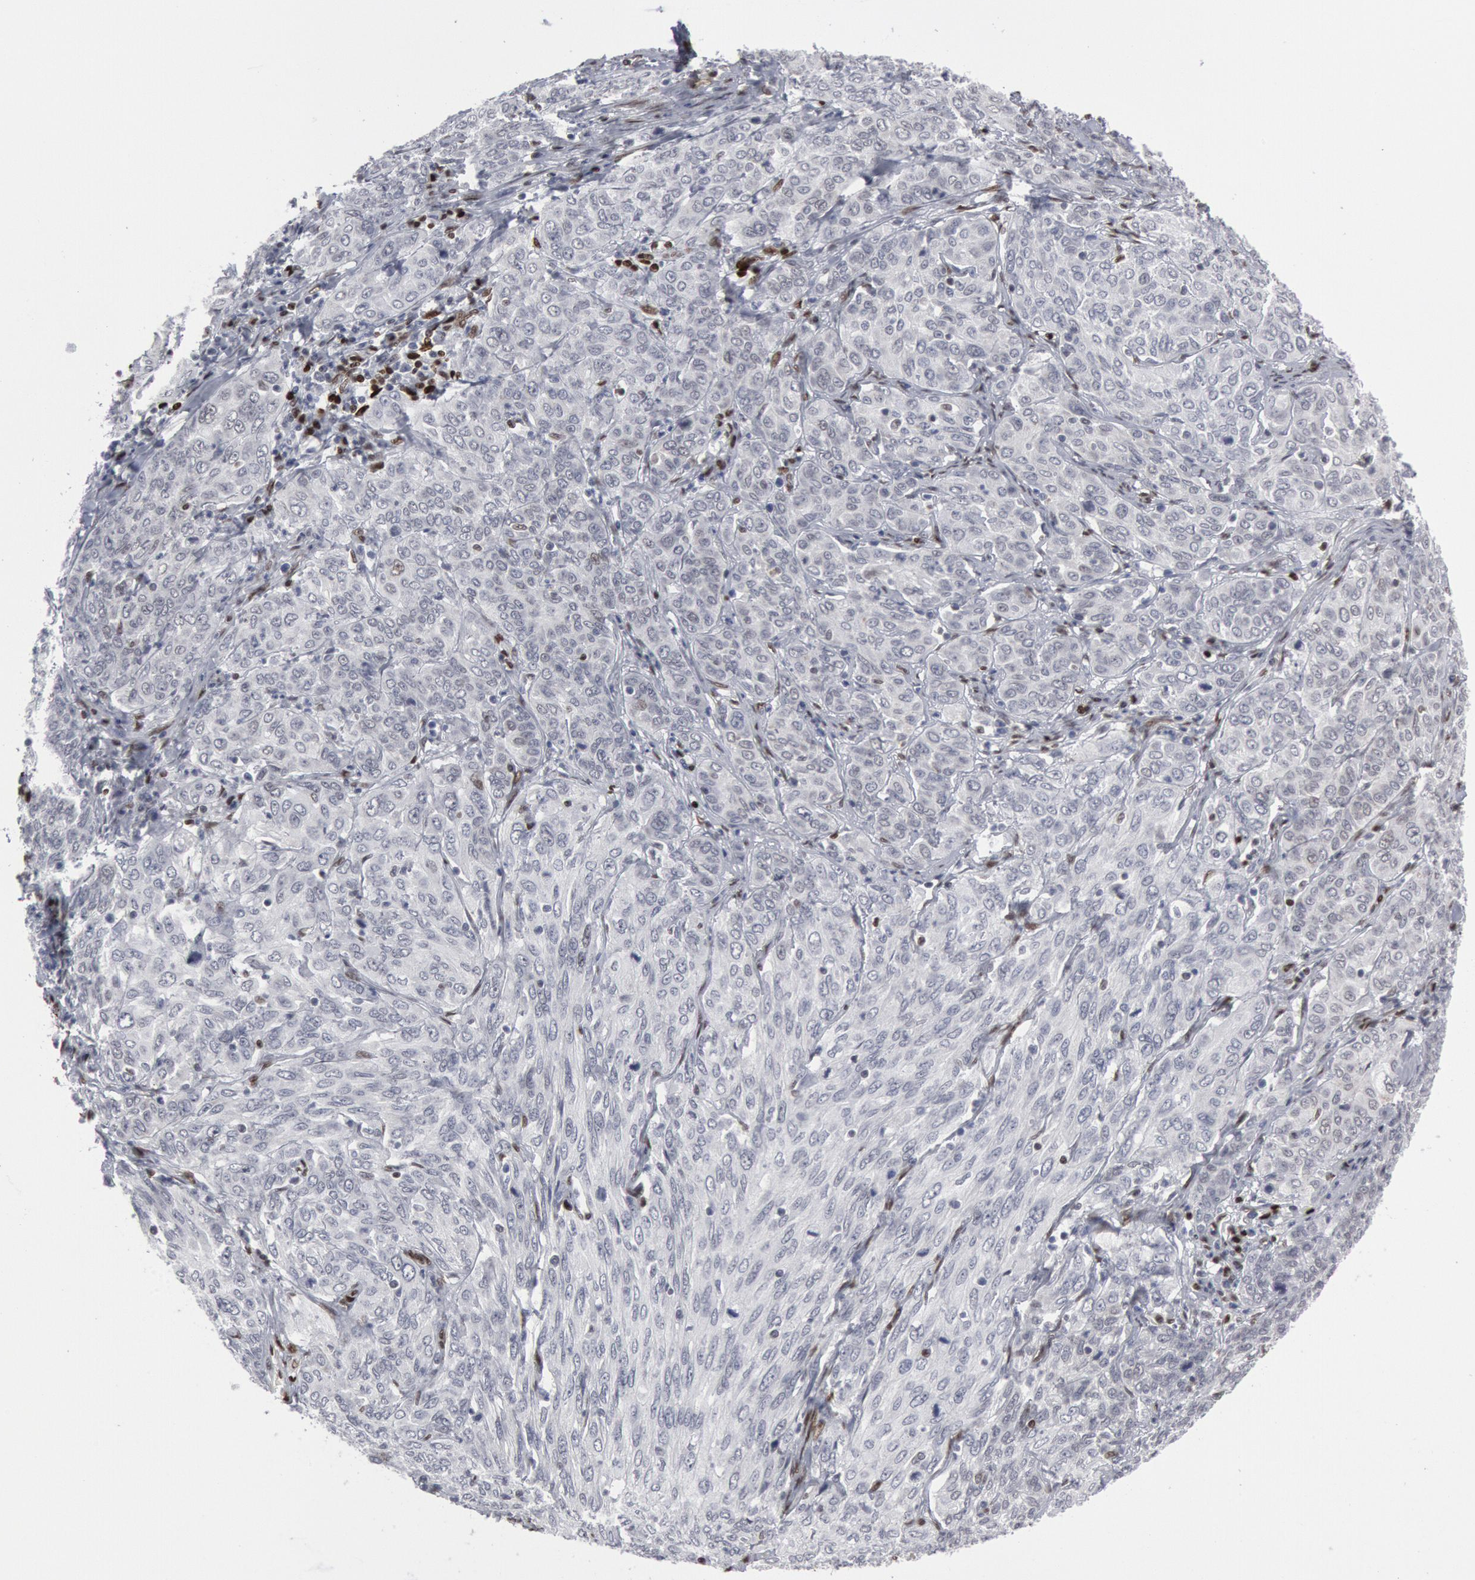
{"staining": {"intensity": "negative", "quantity": "none", "location": "none"}, "tissue": "cervical cancer", "cell_type": "Tumor cells", "image_type": "cancer", "snomed": [{"axis": "morphology", "description": "Squamous cell carcinoma, NOS"}, {"axis": "topography", "description": "Cervix"}], "caption": "Micrograph shows no protein expression in tumor cells of squamous cell carcinoma (cervical) tissue.", "gene": "MECP2", "patient": {"sex": "female", "age": 38}}